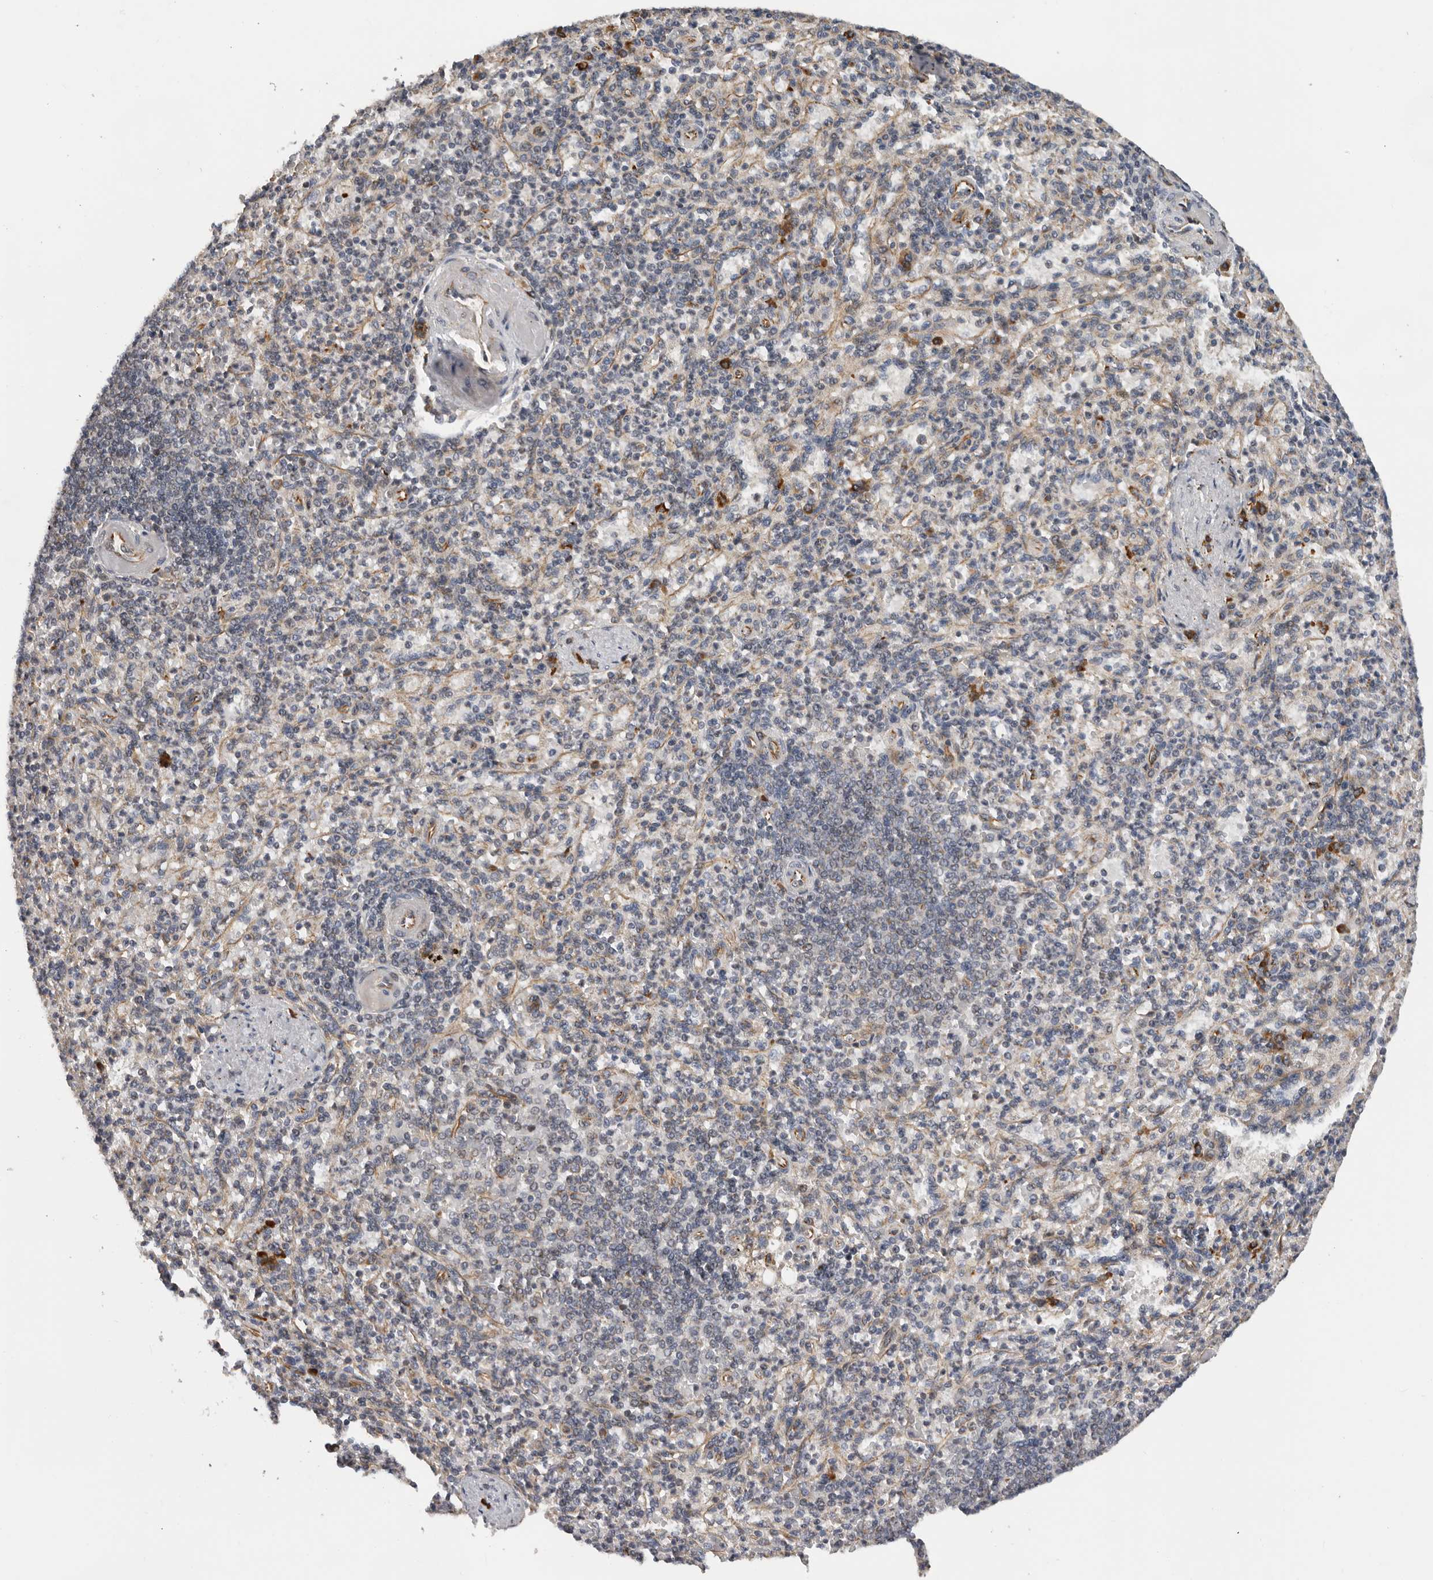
{"staining": {"intensity": "weak", "quantity": "<25%", "location": "cytoplasmic/membranous"}, "tissue": "spleen", "cell_type": "Cells in red pulp", "image_type": "normal", "snomed": [{"axis": "morphology", "description": "Normal tissue, NOS"}, {"axis": "topography", "description": "Spleen"}], "caption": "Spleen was stained to show a protein in brown. There is no significant staining in cells in red pulp.", "gene": "RNF157", "patient": {"sex": "female", "age": 74}}